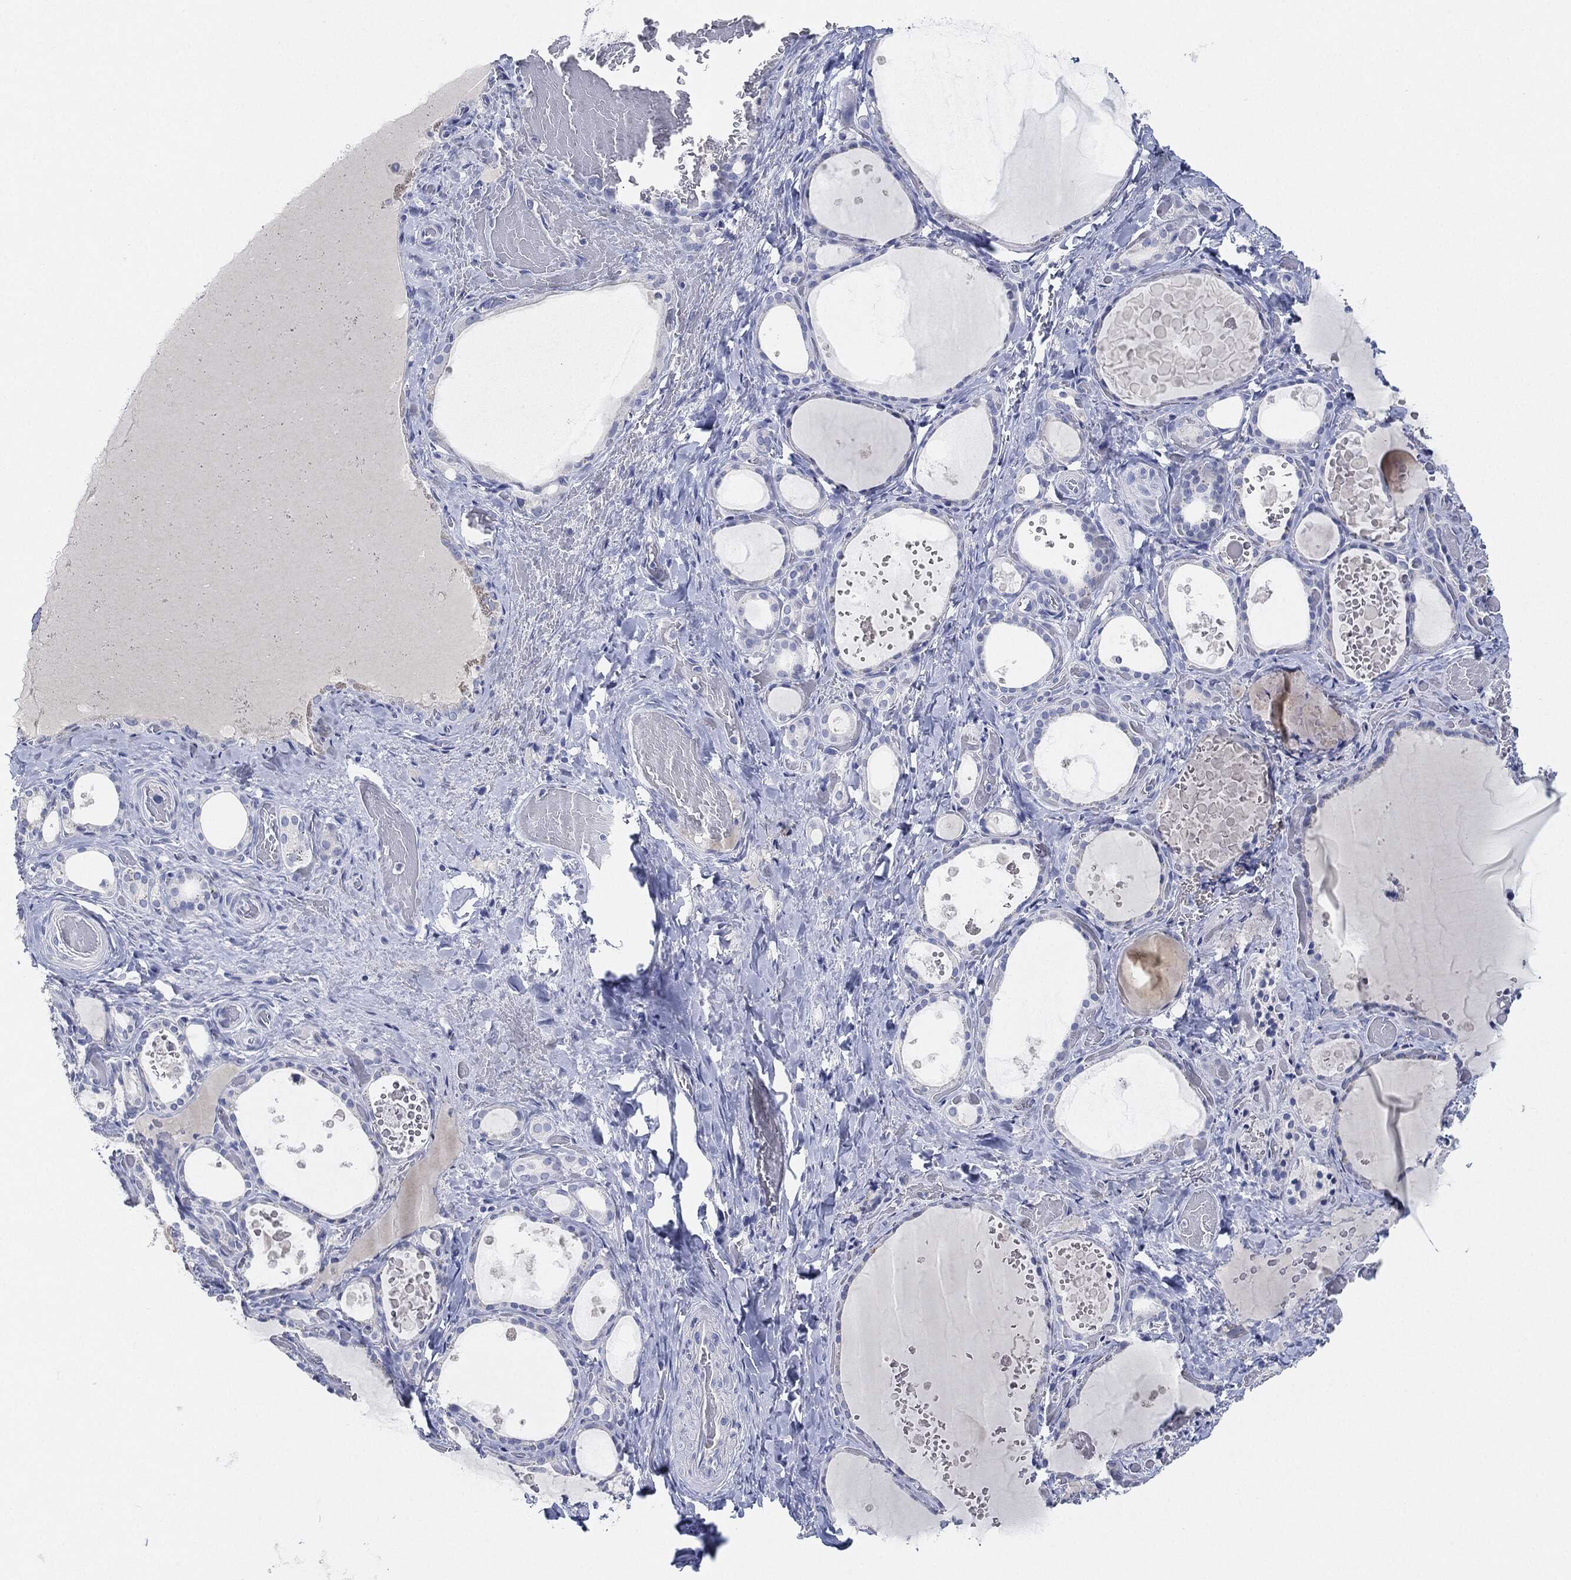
{"staining": {"intensity": "negative", "quantity": "none", "location": "none"}, "tissue": "thyroid gland", "cell_type": "Glandular cells", "image_type": "normal", "snomed": [{"axis": "morphology", "description": "Normal tissue, NOS"}, {"axis": "topography", "description": "Thyroid gland"}], "caption": "Micrograph shows no significant protein positivity in glandular cells of unremarkable thyroid gland. (DAB IHC visualized using brightfield microscopy, high magnification).", "gene": "AFP", "patient": {"sex": "female", "age": 56}}